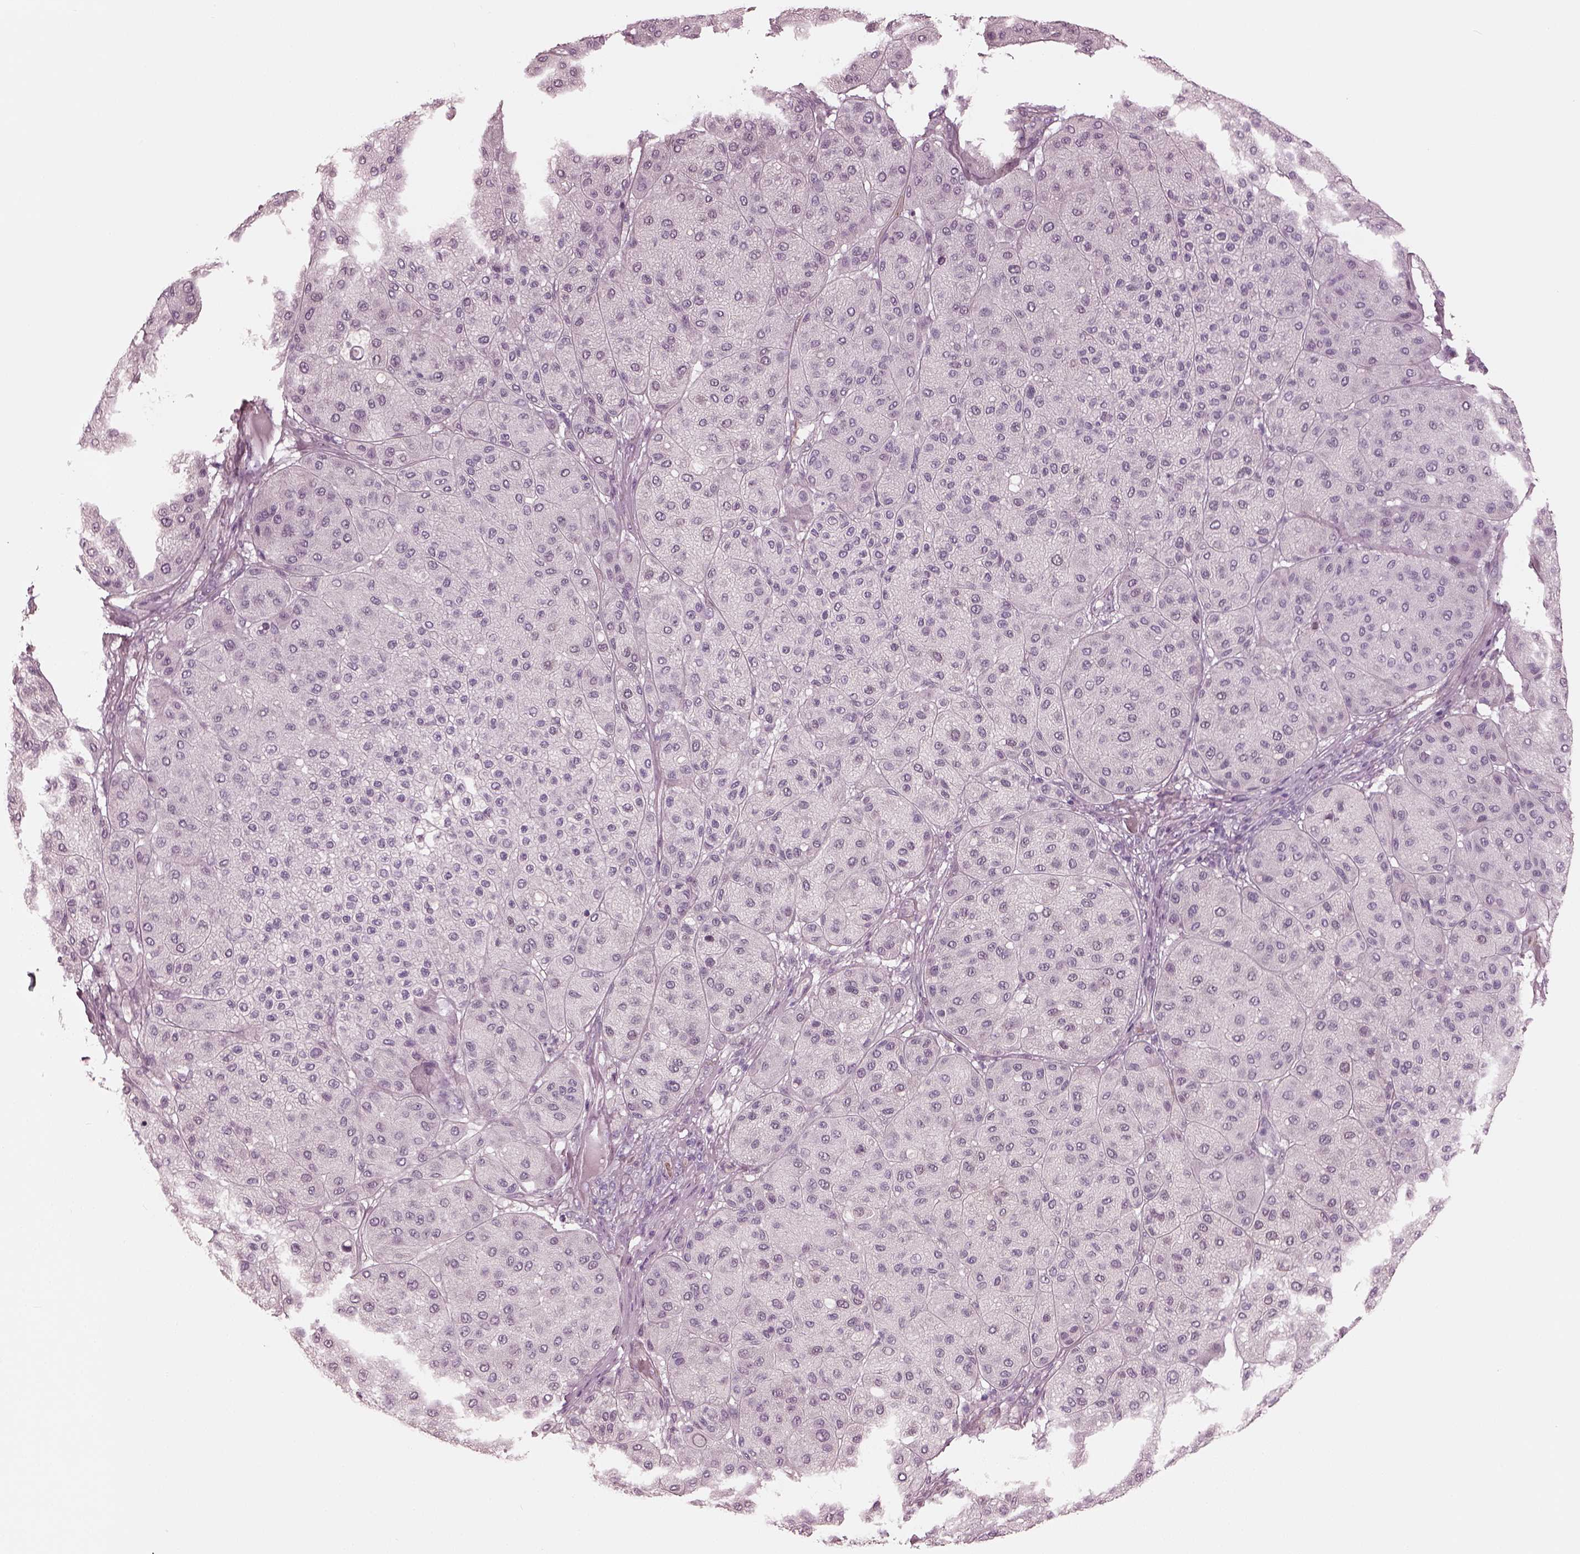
{"staining": {"intensity": "negative", "quantity": "none", "location": "none"}, "tissue": "melanoma", "cell_type": "Tumor cells", "image_type": "cancer", "snomed": [{"axis": "morphology", "description": "Malignant melanoma, Metastatic site"}, {"axis": "topography", "description": "Smooth muscle"}], "caption": "There is no significant staining in tumor cells of melanoma.", "gene": "EIF4E1B", "patient": {"sex": "male", "age": 41}}